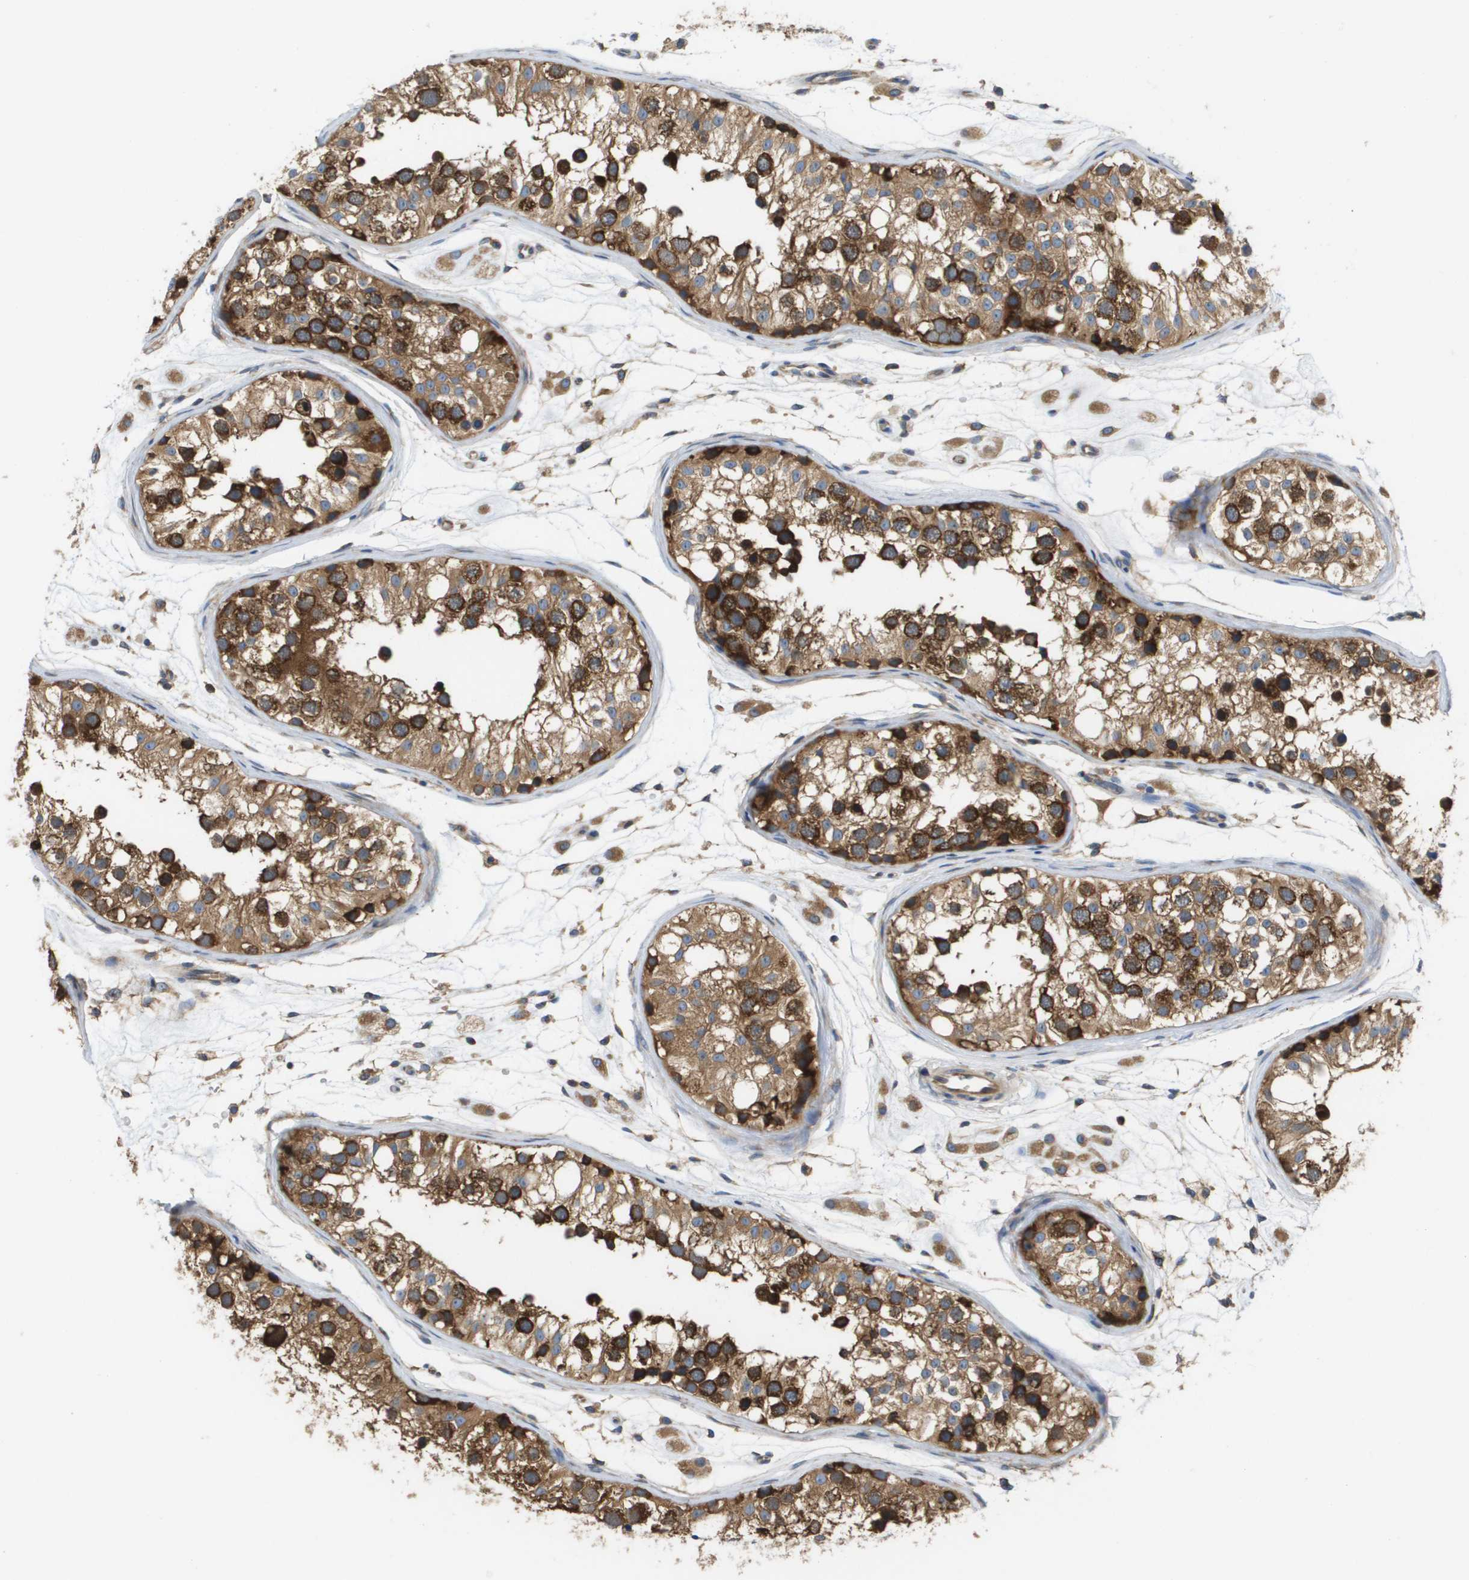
{"staining": {"intensity": "strong", "quantity": ">75%", "location": "cytoplasmic/membranous"}, "tissue": "testis", "cell_type": "Cells in seminiferous ducts", "image_type": "normal", "snomed": [{"axis": "morphology", "description": "Normal tissue, NOS"}, {"axis": "morphology", "description": "Adenocarcinoma, metastatic, NOS"}, {"axis": "topography", "description": "Testis"}], "caption": "IHC (DAB (3,3'-diaminobenzidine)) staining of normal testis demonstrates strong cytoplasmic/membranous protein staining in approximately >75% of cells in seminiferous ducts.", "gene": "EIF4G2", "patient": {"sex": "male", "age": 26}}